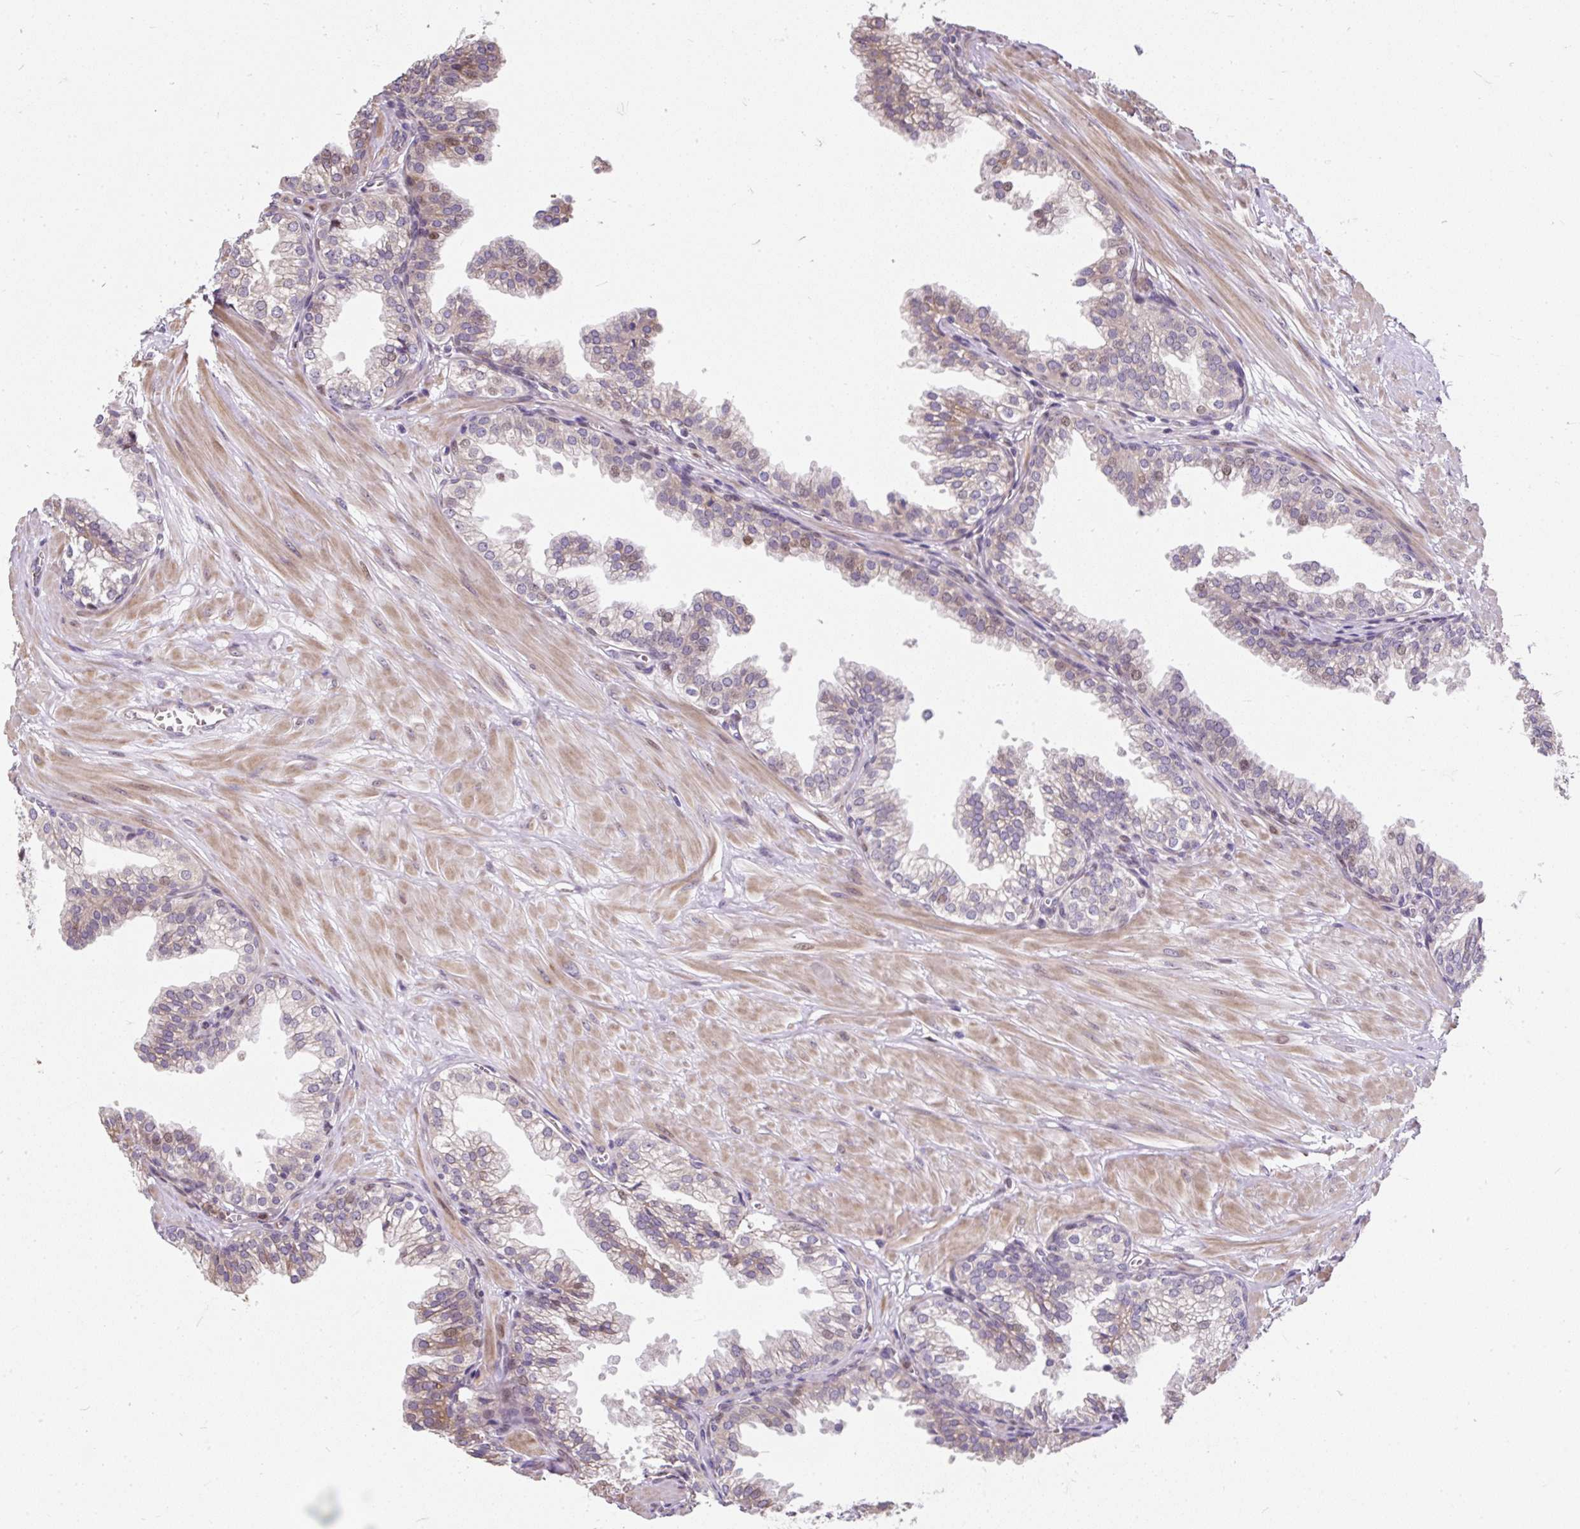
{"staining": {"intensity": "weak", "quantity": "25%-75%", "location": "nuclear"}, "tissue": "prostate", "cell_type": "Glandular cells", "image_type": "normal", "snomed": [{"axis": "morphology", "description": "Normal tissue, NOS"}, {"axis": "topography", "description": "Prostate"}, {"axis": "topography", "description": "Peripheral nerve tissue"}], "caption": "Prostate stained for a protein reveals weak nuclear positivity in glandular cells. Ihc stains the protein in brown and the nuclei are stained blue.", "gene": "PUS7L", "patient": {"sex": "male", "age": 55}}